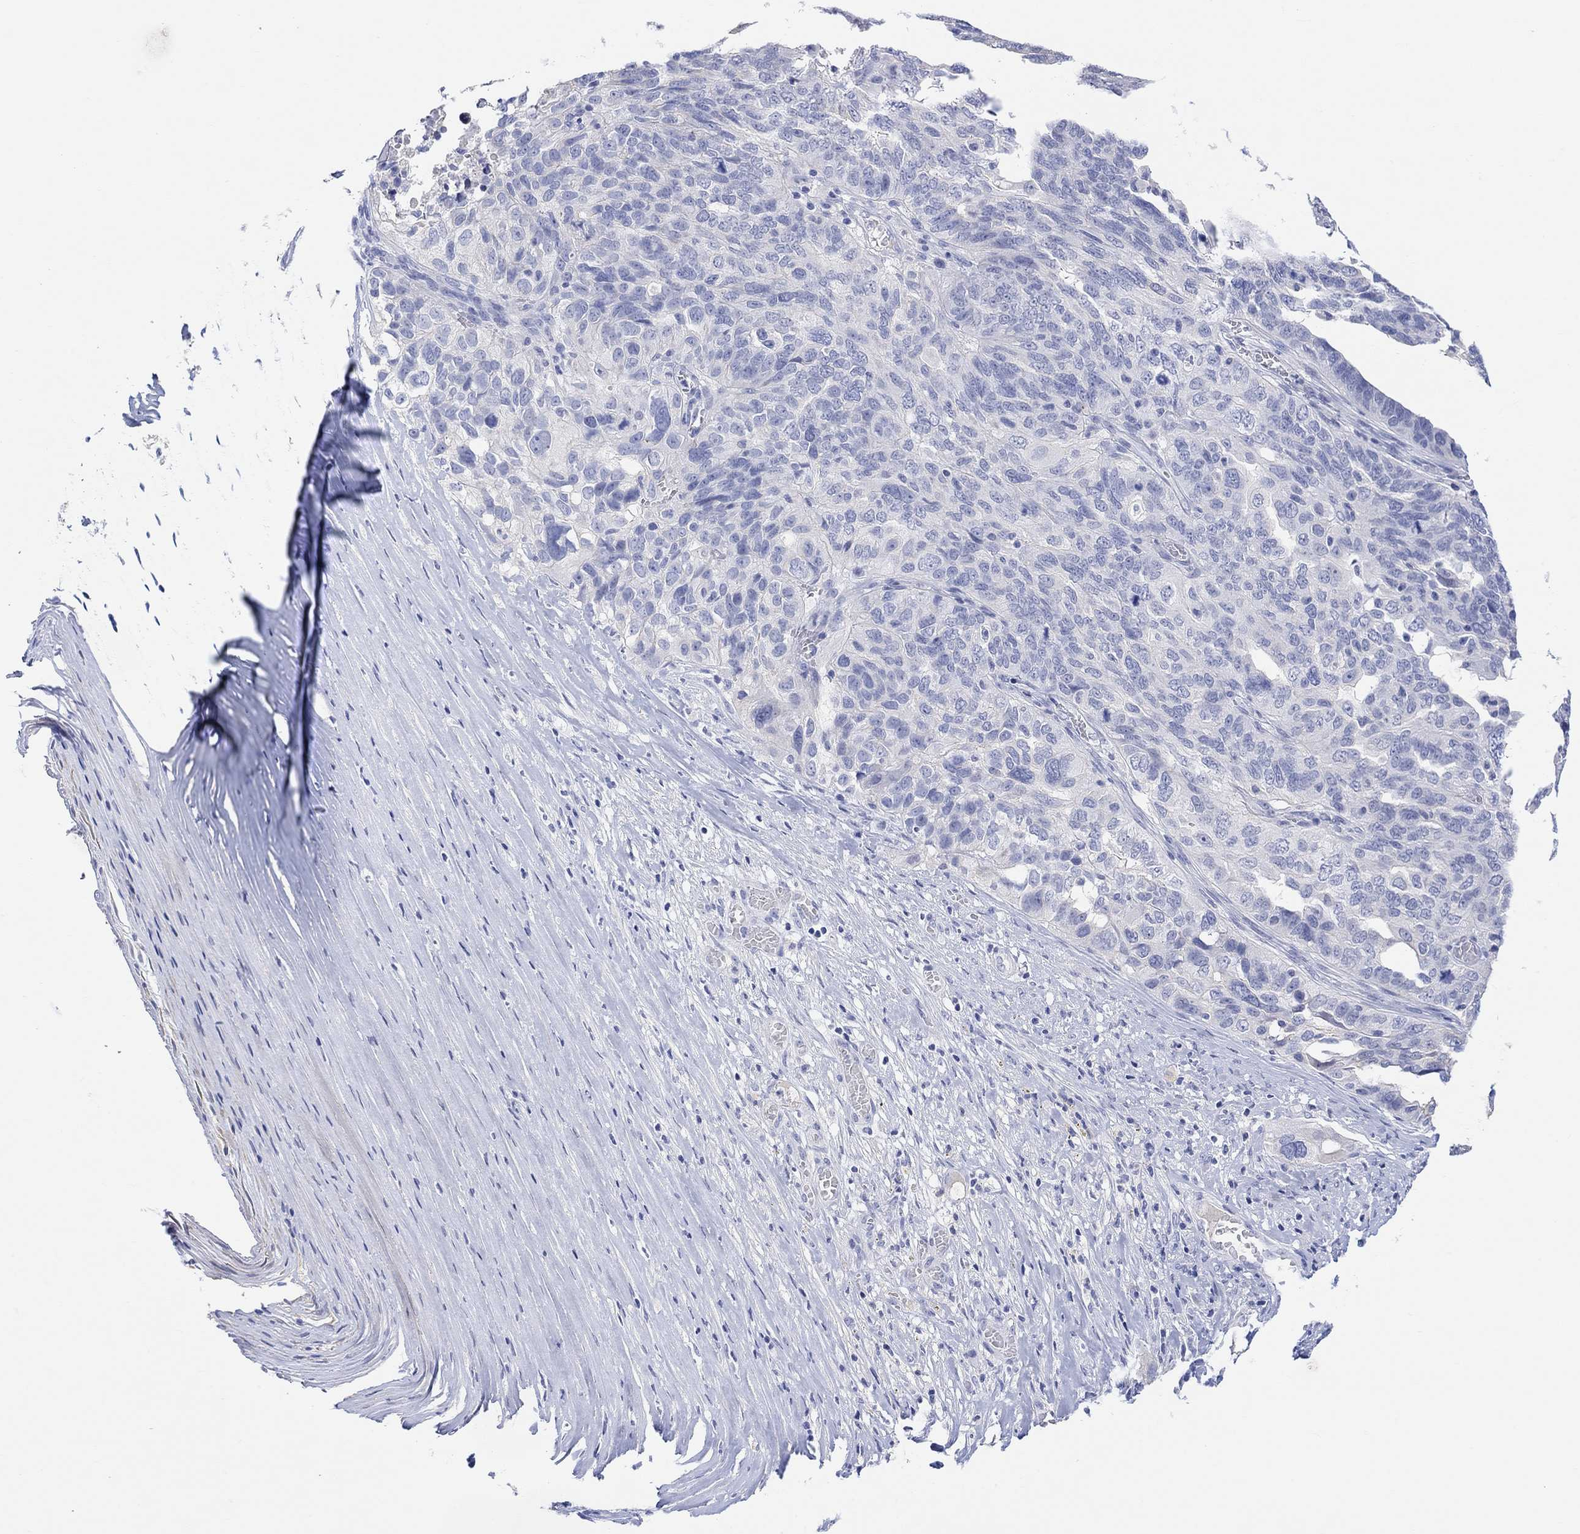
{"staining": {"intensity": "negative", "quantity": "none", "location": "none"}, "tissue": "ovarian cancer", "cell_type": "Tumor cells", "image_type": "cancer", "snomed": [{"axis": "morphology", "description": "Carcinoma, endometroid"}, {"axis": "topography", "description": "Soft tissue"}, {"axis": "topography", "description": "Ovary"}], "caption": "This is a image of IHC staining of endometroid carcinoma (ovarian), which shows no expression in tumor cells.", "gene": "TYR", "patient": {"sex": "female", "age": 52}}